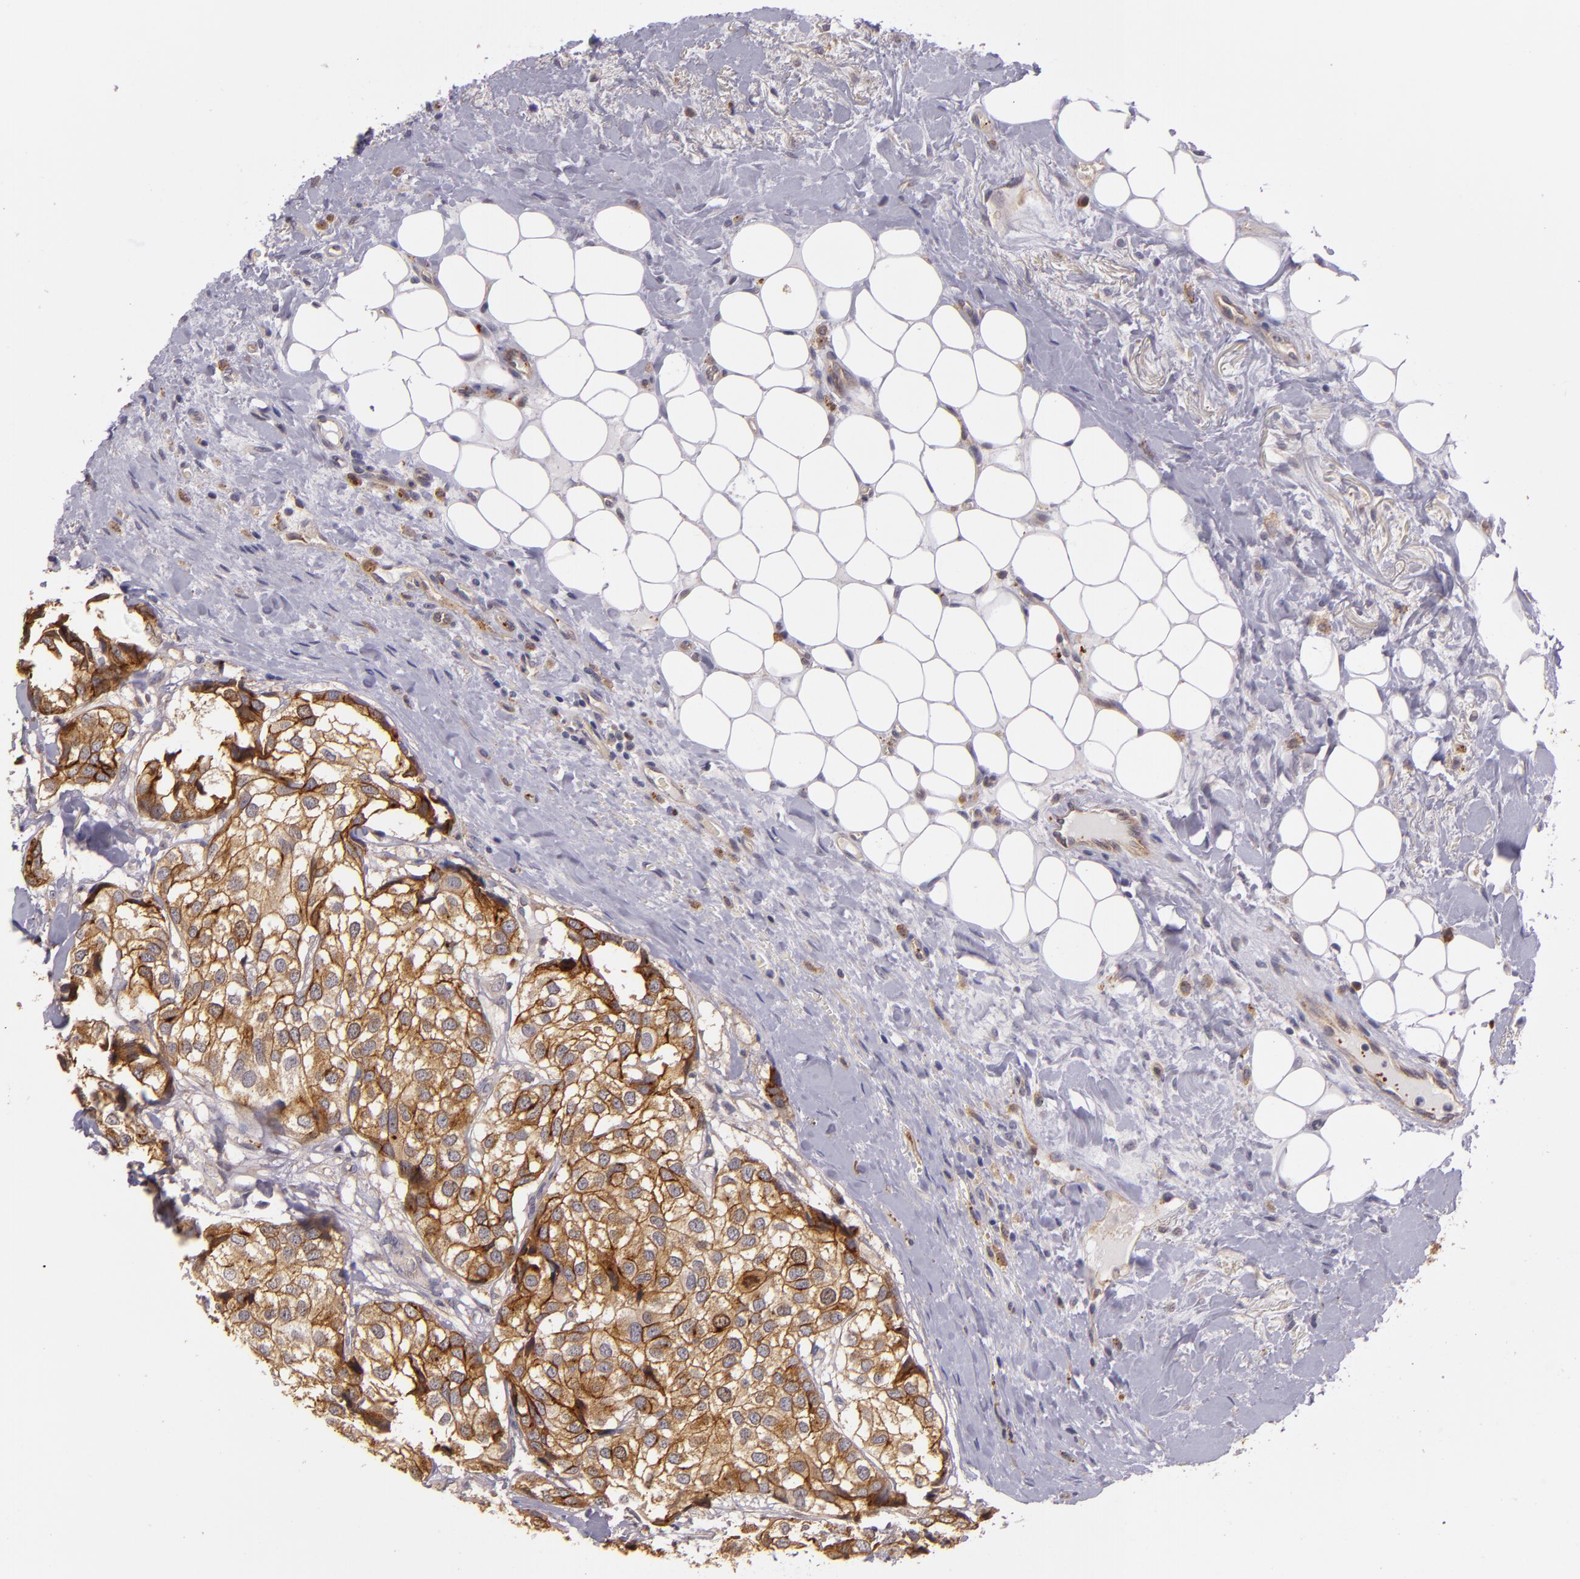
{"staining": {"intensity": "strong", "quantity": ">75%", "location": "cytoplasmic/membranous"}, "tissue": "breast cancer", "cell_type": "Tumor cells", "image_type": "cancer", "snomed": [{"axis": "morphology", "description": "Duct carcinoma"}, {"axis": "topography", "description": "Breast"}], "caption": "Immunohistochemistry staining of breast cancer, which demonstrates high levels of strong cytoplasmic/membranous expression in about >75% of tumor cells indicating strong cytoplasmic/membranous protein expression. The staining was performed using DAB (3,3'-diaminobenzidine) (brown) for protein detection and nuclei were counterstained in hematoxylin (blue).", "gene": "SYTL4", "patient": {"sex": "female", "age": 68}}